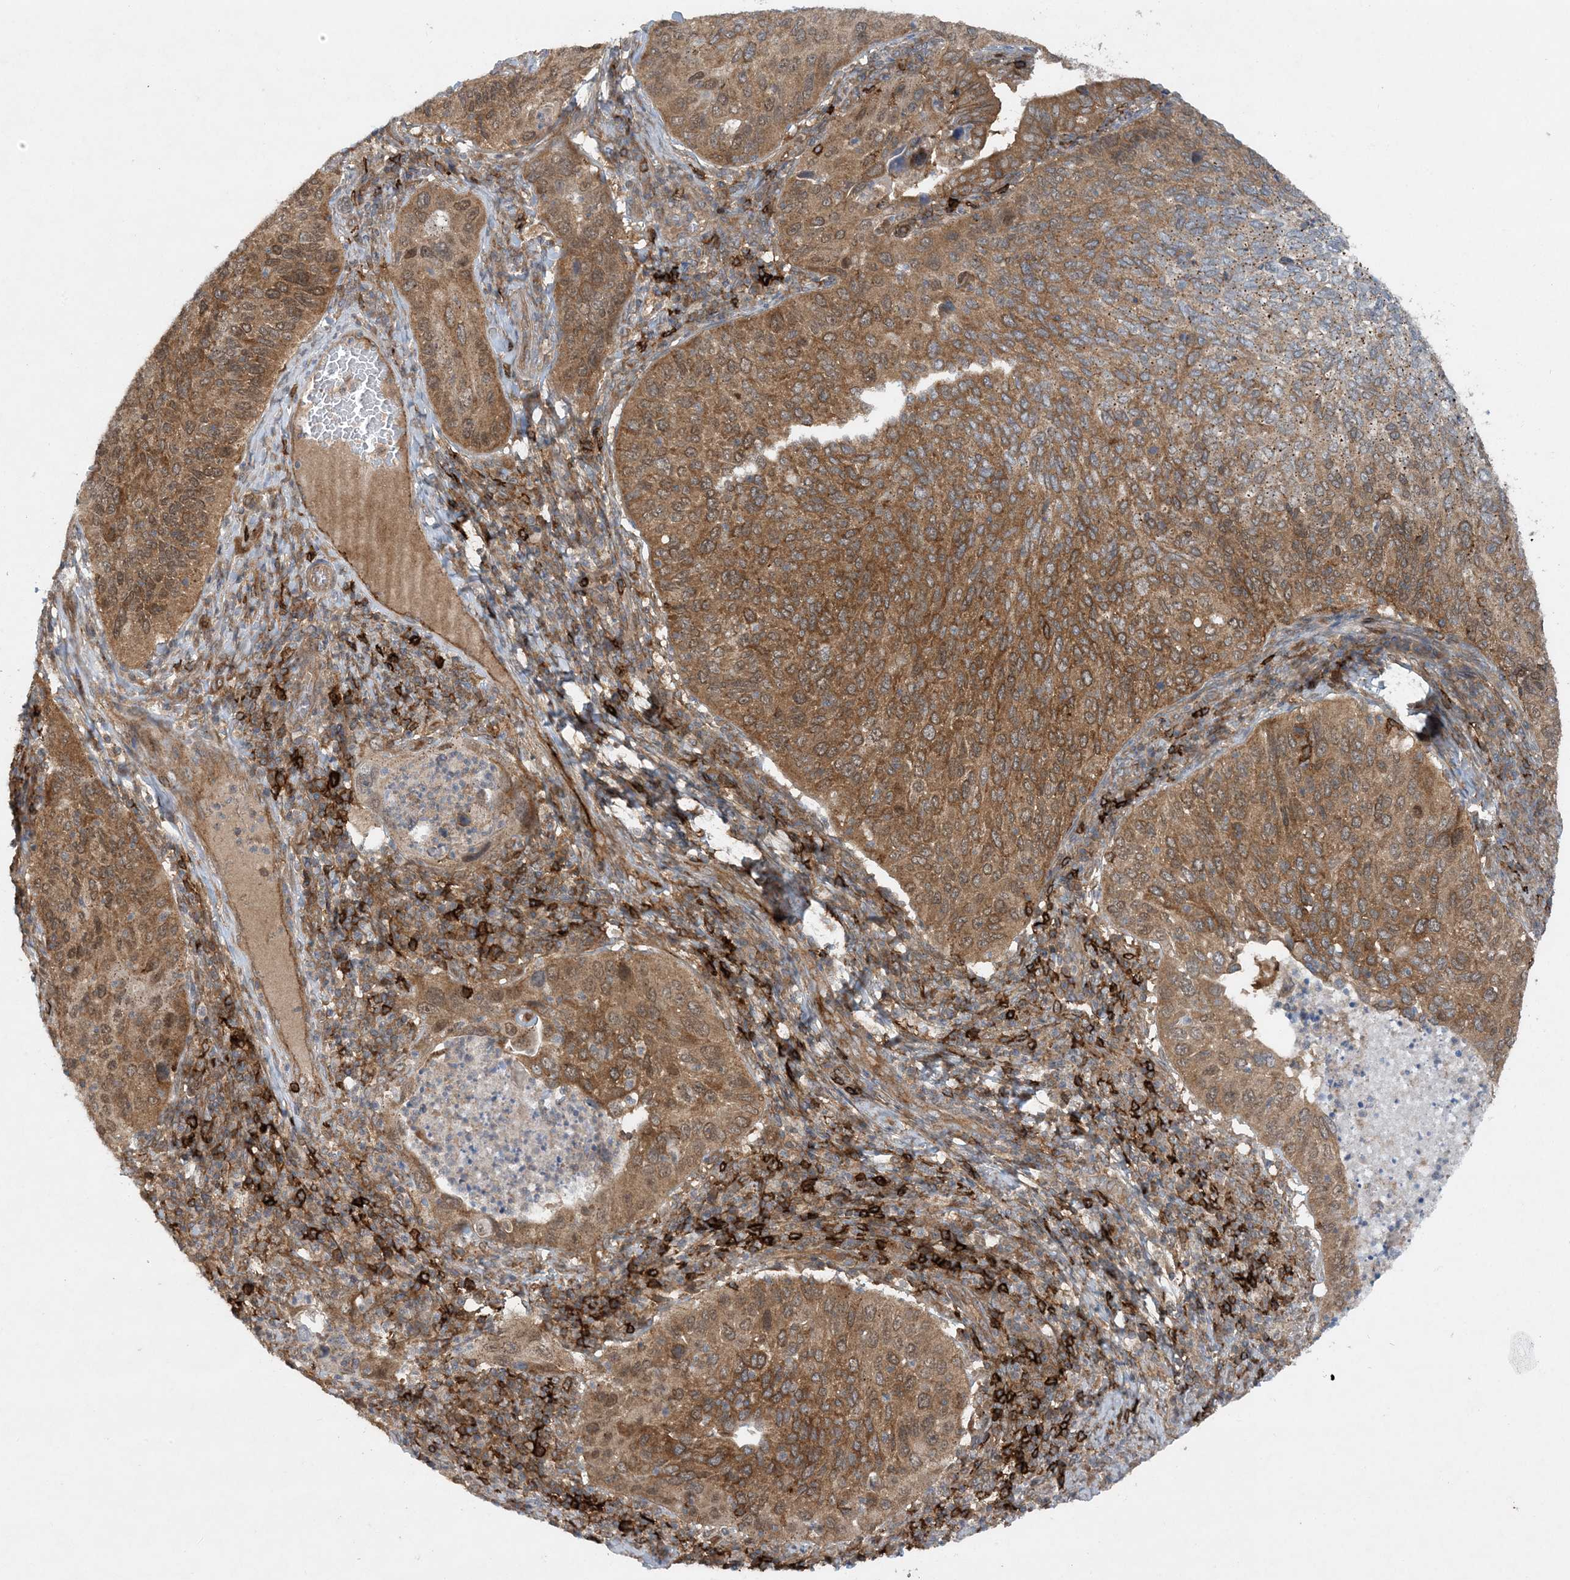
{"staining": {"intensity": "moderate", "quantity": ">75%", "location": "cytoplasmic/membranous"}, "tissue": "cervical cancer", "cell_type": "Tumor cells", "image_type": "cancer", "snomed": [{"axis": "morphology", "description": "Squamous cell carcinoma, NOS"}, {"axis": "topography", "description": "Cervix"}], "caption": "Moderate cytoplasmic/membranous expression is seen in approximately >75% of tumor cells in squamous cell carcinoma (cervical). (DAB IHC with brightfield microscopy, high magnification).", "gene": "STAM2", "patient": {"sex": "female", "age": 38}}